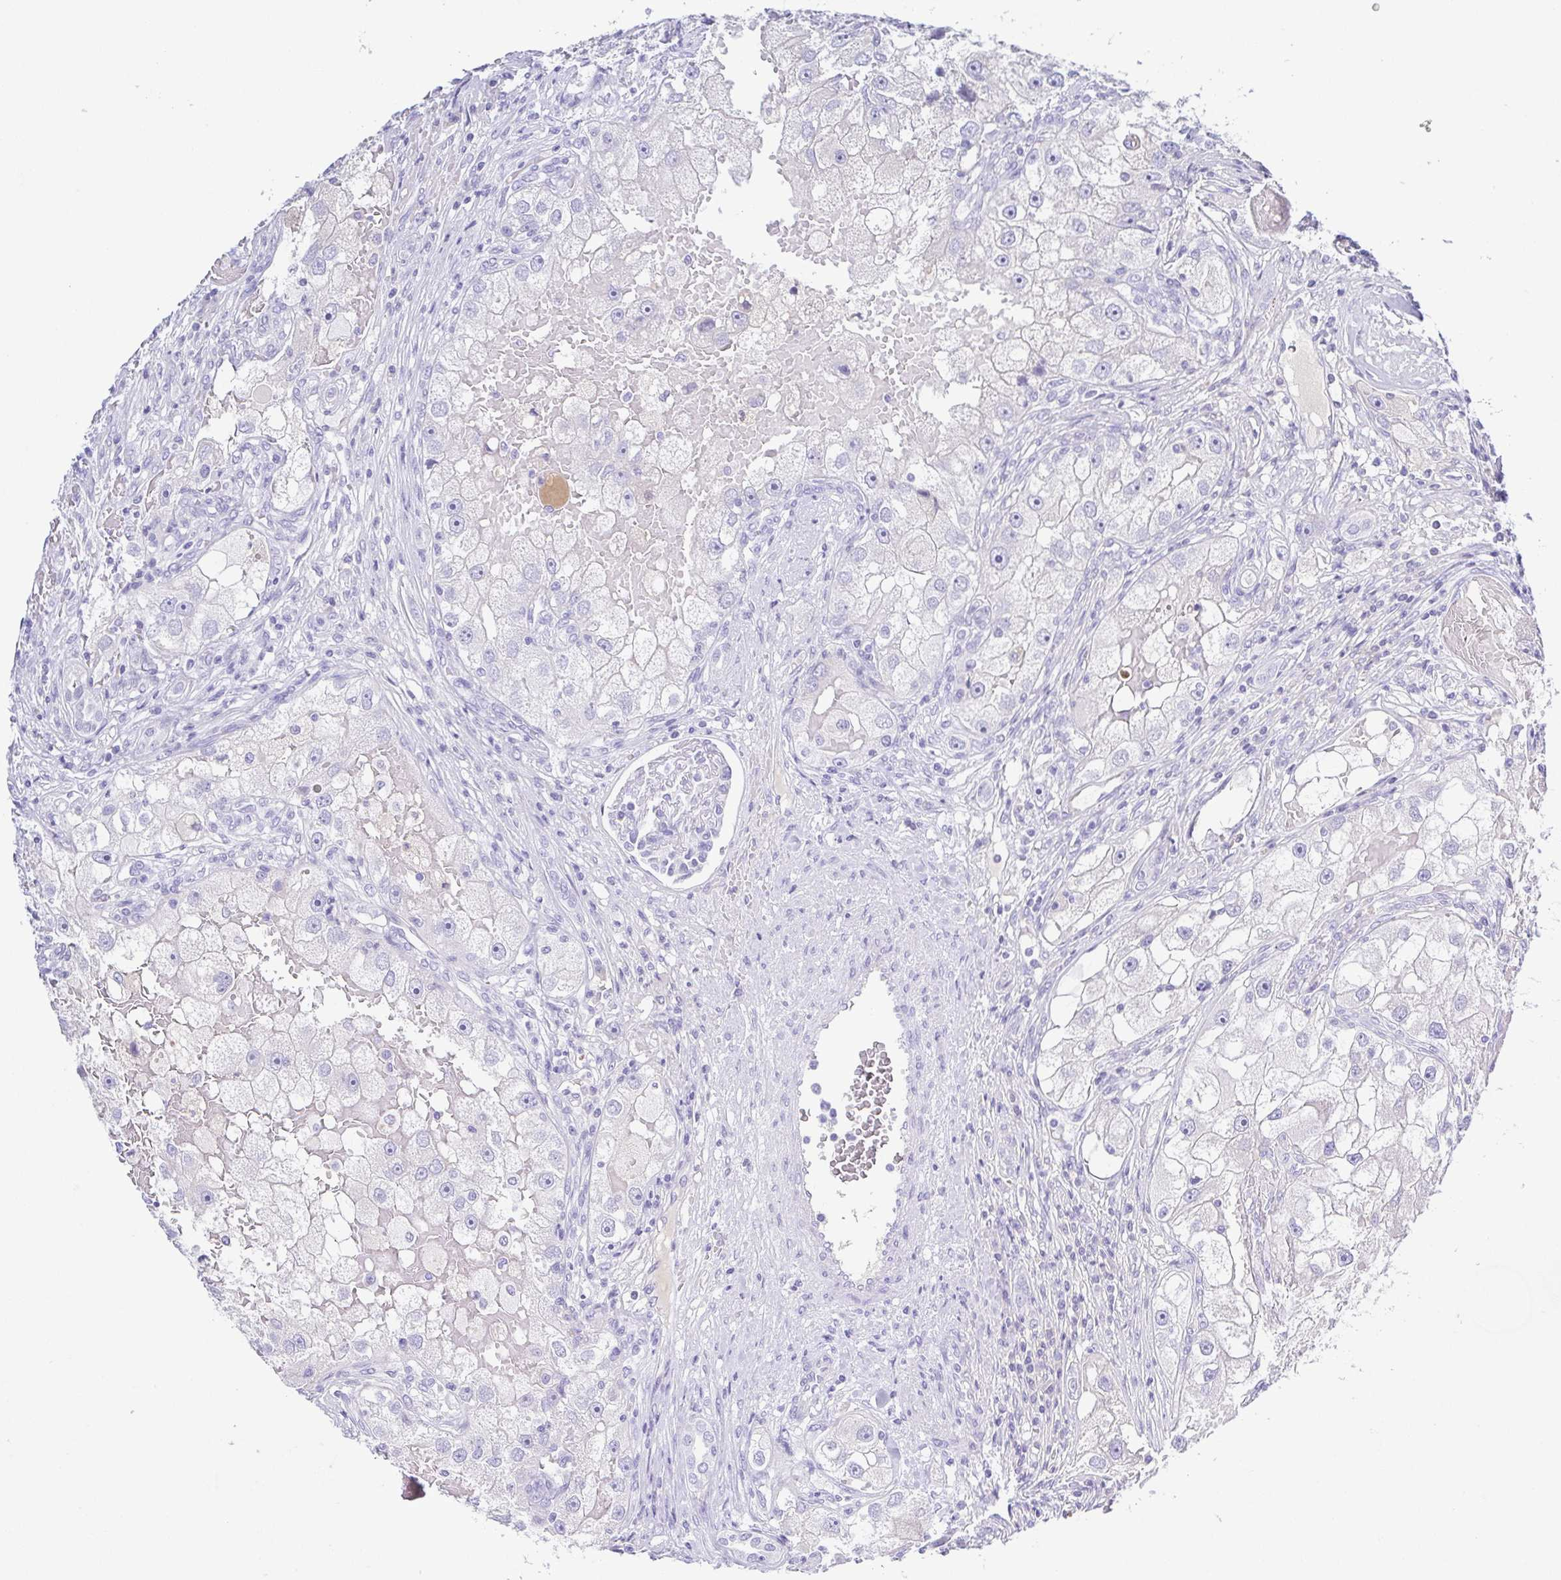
{"staining": {"intensity": "negative", "quantity": "none", "location": "none"}, "tissue": "renal cancer", "cell_type": "Tumor cells", "image_type": "cancer", "snomed": [{"axis": "morphology", "description": "Adenocarcinoma, NOS"}, {"axis": "topography", "description": "Kidney"}], "caption": "High magnification brightfield microscopy of renal adenocarcinoma stained with DAB (3,3'-diaminobenzidine) (brown) and counterstained with hematoxylin (blue): tumor cells show no significant staining. (DAB immunohistochemistry (IHC) with hematoxylin counter stain).", "gene": "A1BG", "patient": {"sex": "male", "age": 63}}